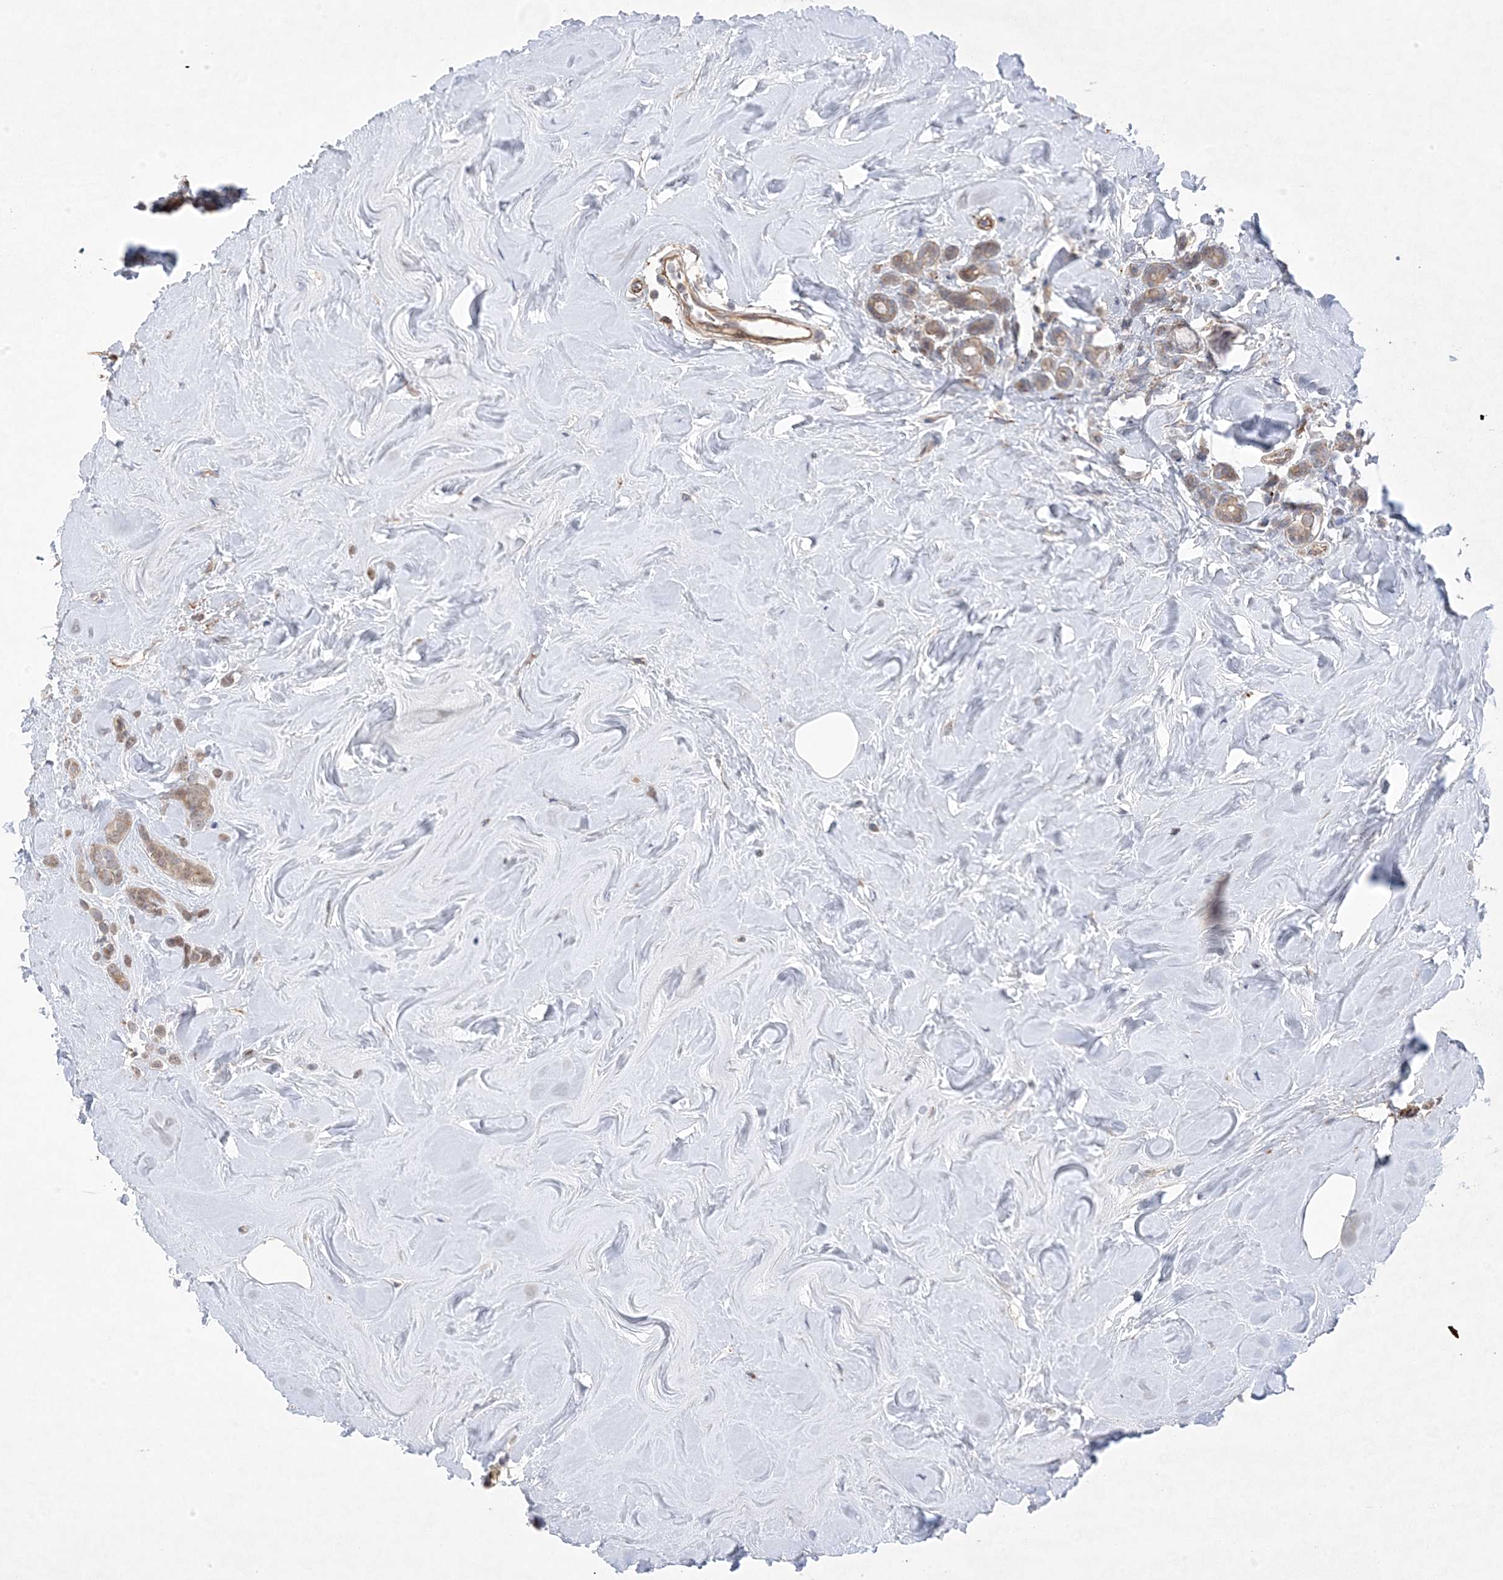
{"staining": {"intensity": "weak", "quantity": ">75%", "location": "cytoplasmic/membranous"}, "tissue": "breast cancer", "cell_type": "Tumor cells", "image_type": "cancer", "snomed": [{"axis": "morphology", "description": "Lobular carcinoma"}, {"axis": "topography", "description": "Breast"}], "caption": "Immunohistochemistry of human breast lobular carcinoma exhibits low levels of weak cytoplasmic/membranous staining in about >75% of tumor cells. (Brightfield microscopy of DAB IHC at high magnification).", "gene": "ANAPC1", "patient": {"sex": "female", "age": 47}}